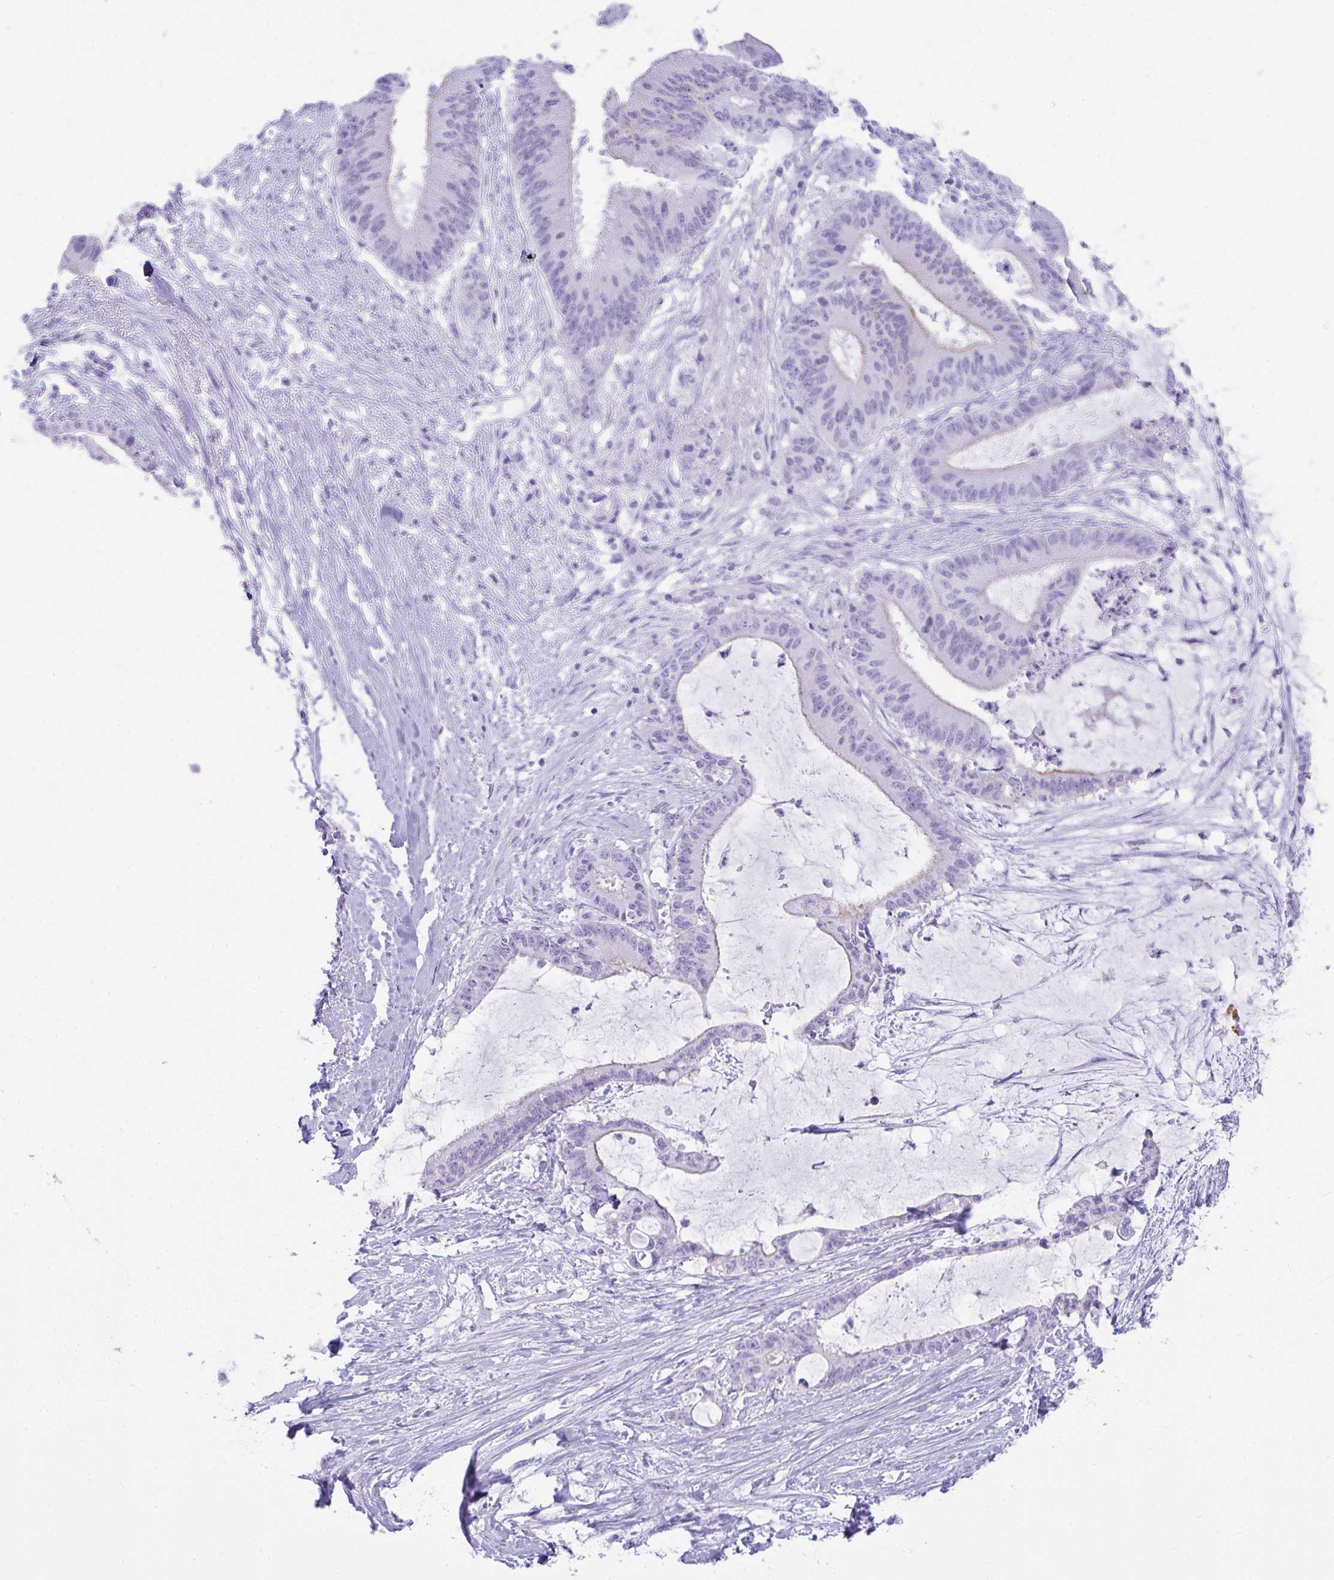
{"staining": {"intensity": "negative", "quantity": "none", "location": "none"}, "tissue": "liver cancer", "cell_type": "Tumor cells", "image_type": "cancer", "snomed": [{"axis": "morphology", "description": "Normal tissue, NOS"}, {"axis": "morphology", "description": "Cholangiocarcinoma"}, {"axis": "topography", "description": "Liver"}, {"axis": "topography", "description": "Peripheral nerve tissue"}], "caption": "The histopathology image displays no significant positivity in tumor cells of cholangiocarcinoma (liver).", "gene": "RASL10A", "patient": {"sex": "female", "age": 73}}